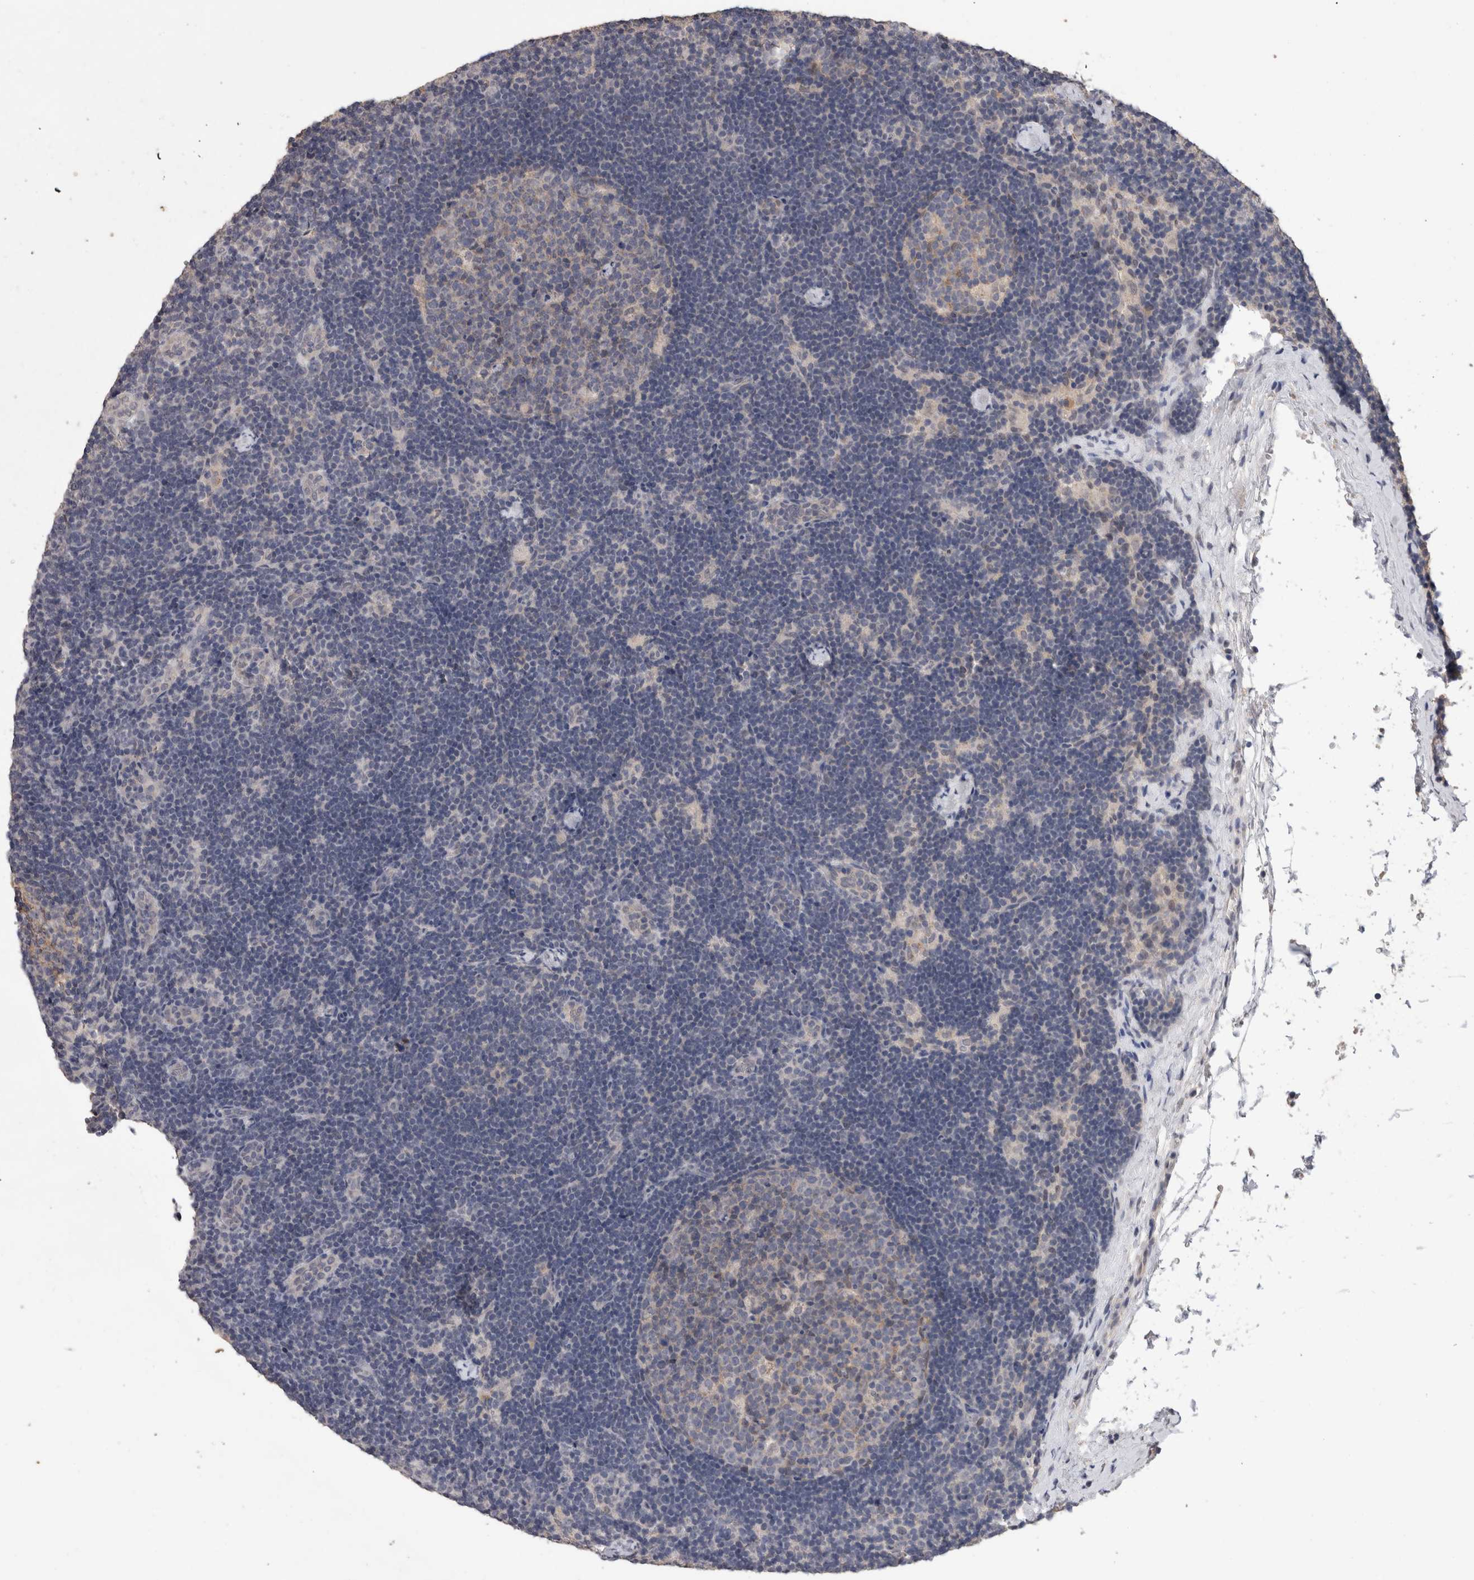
{"staining": {"intensity": "weak", "quantity": "<25%", "location": "cytoplasmic/membranous"}, "tissue": "lymph node", "cell_type": "Germinal center cells", "image_type": "normal", "snomed": [{"axis": "morphology", "description": "Normal tissue, NOS"}, {"axis": "topography", "description": "Lymph node"}], "caption": "Immunohistochemistry (IHC) image of benign human lymph node stained for a protein (brown), which demonstrates no staining in germinal center cells.", "gene": "FHOD3", "patient": {"sex": "female", "age": 22}}